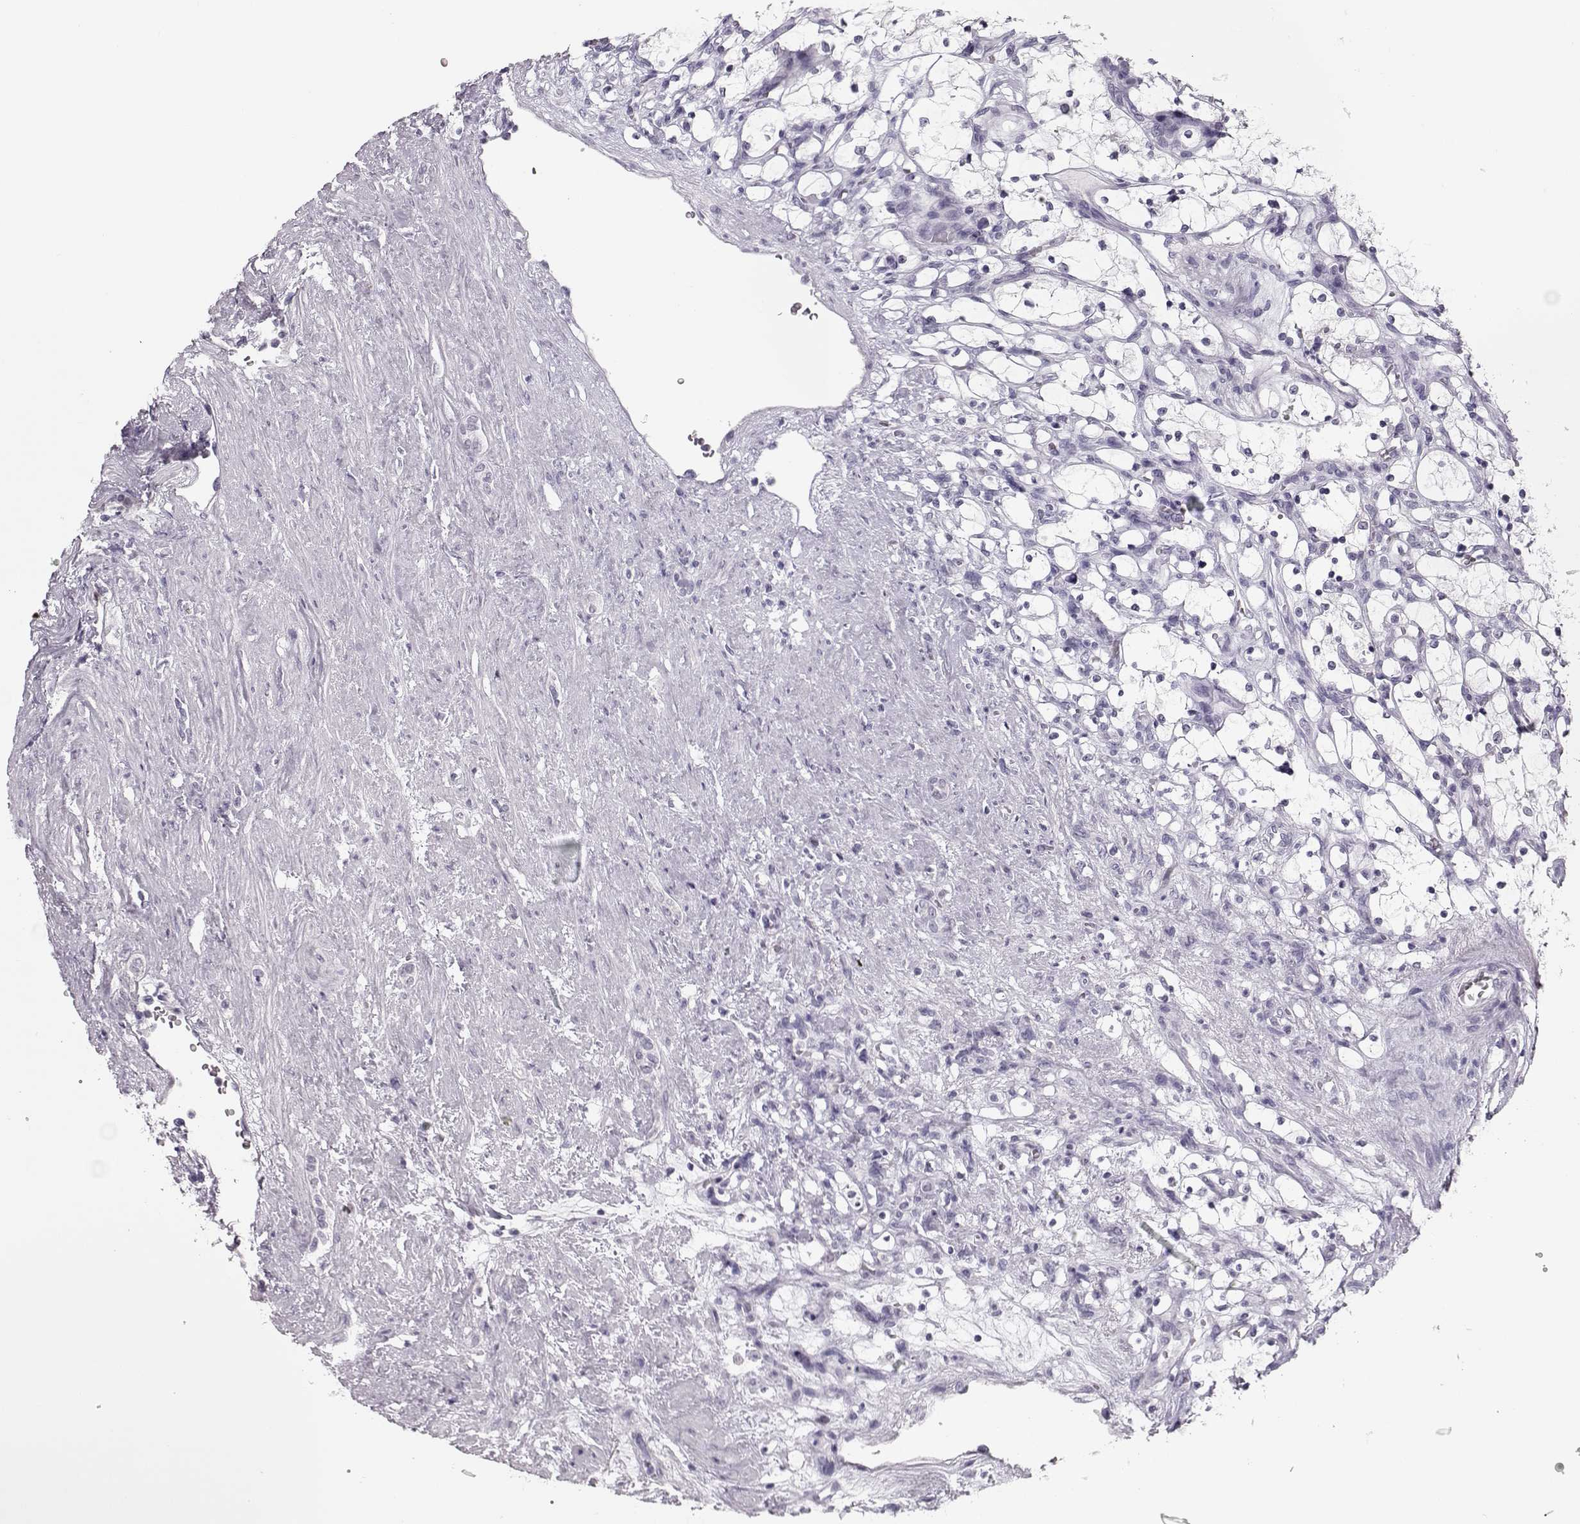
{"staining": {"intensity": "negative", "quantity": "none", "location": "none"}, "tissue": "renal cancer", "cell_type": "Tumor cells", "image_type": "cancer", "snomed": [{"axis": "morphology", "description": "Adenocarcinoma, NOS"}, {"axis": "topography", "description": "Kidney"}], "caption": "The histopathology image displays no staining of tumor cells in adenocarcinoma (renal).", "gene": "SGO1", "patient": {"sex": "female", "age": 69}}